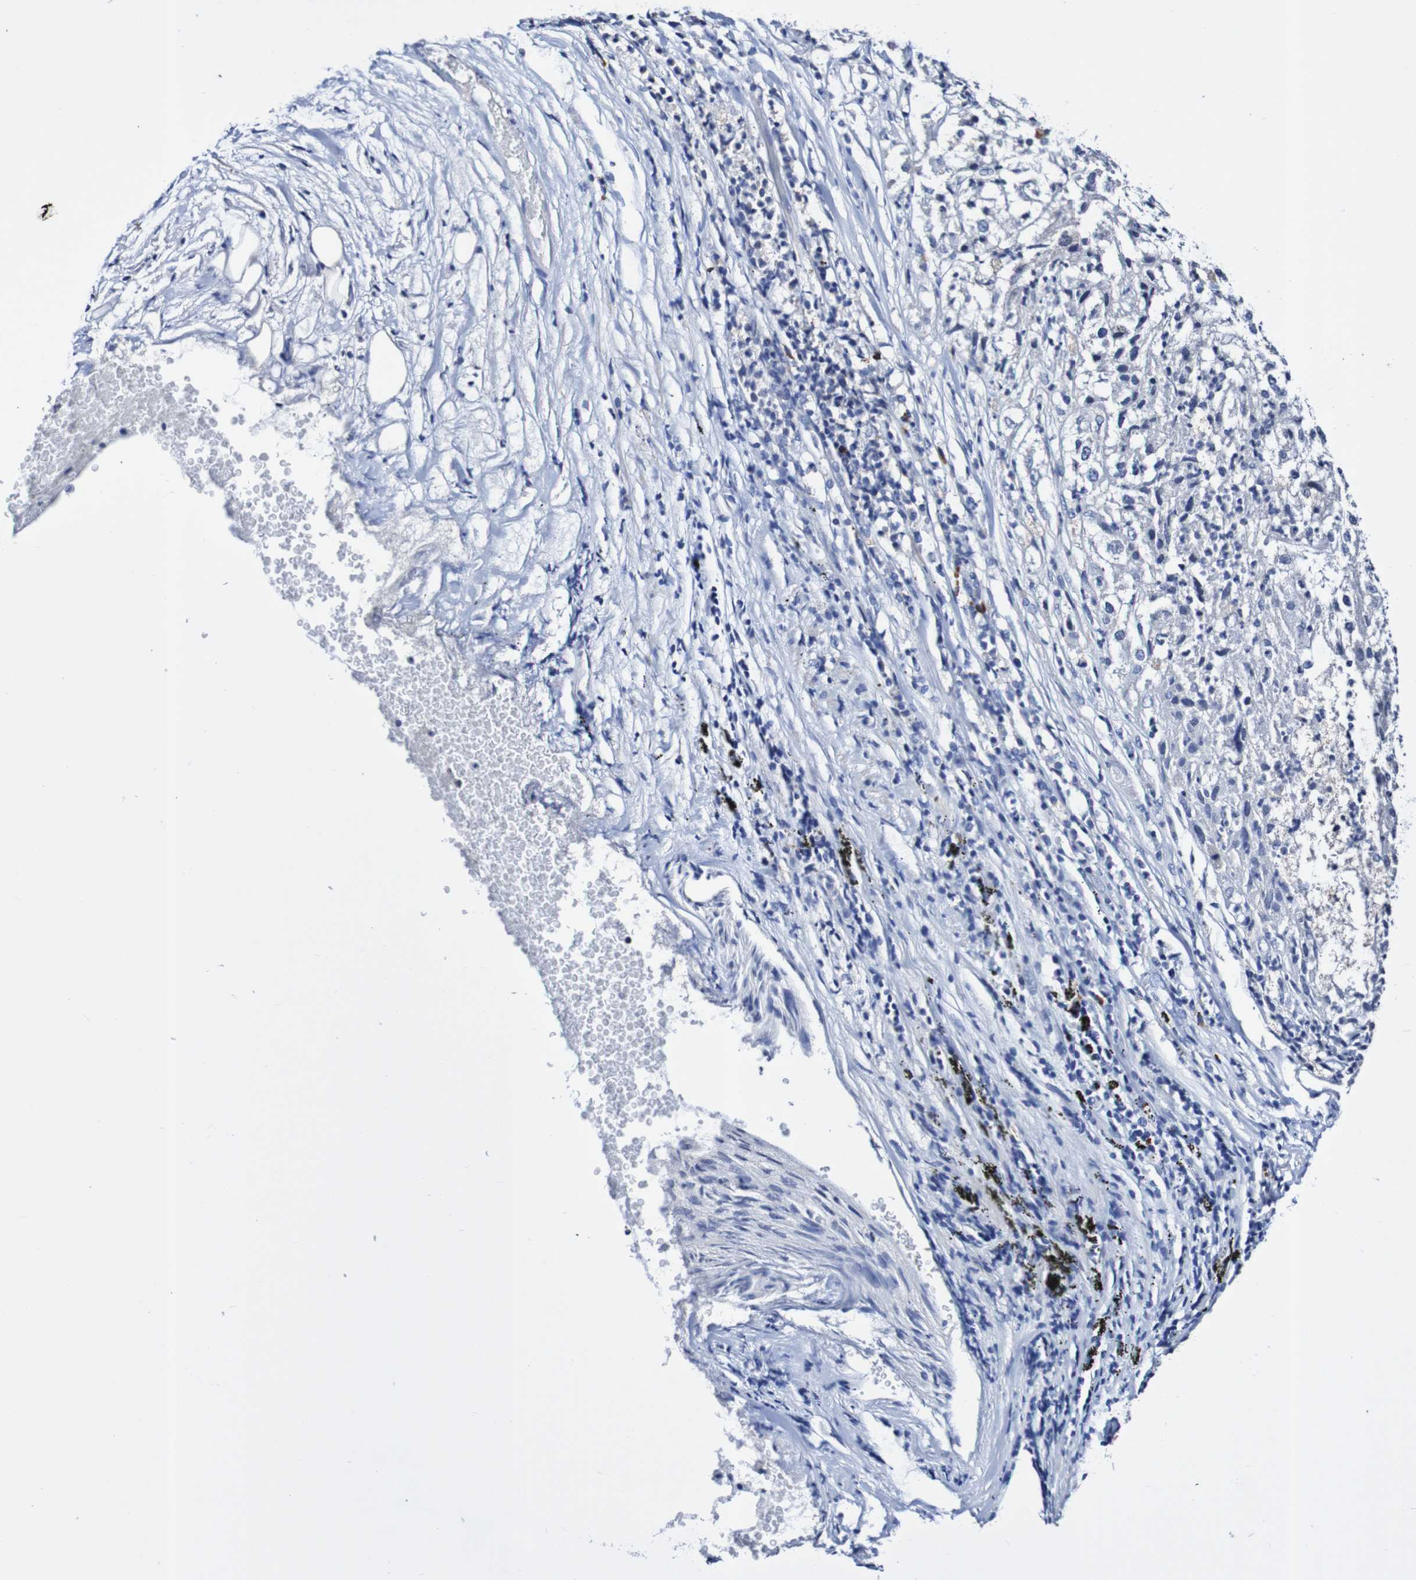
{"staining": {"intensity": "negative", "quantity": "none", "location": "none"}, "tissue": "lung cancer", "cell_type": "Tumor cells", "image_type": "cancer", "snomed": [{"axis": "morphology", "description": "Inflammation, NOS"}, {"axis": "morphology", "description": "Squamous cell carcinoma, NOS"}, {"axis": "topography", "description": "Lymph node"}, {"axis": "topography", "description": "Soft tissue"}, {"axis": "topography", "description": "Lung"}], "caption": "Immunohistochemistry micrograph of neoplastic tissue: squamous cell carcinoma (lung) stained with DAB (3,3'-diaminobenzidine) exhibits no significant protein expression in tumor cells. (Brightfield microscopy of DAB IHC at high magnification).", "gene": "ACVR1C", "patient": {"sex": "male", "age": 66}}